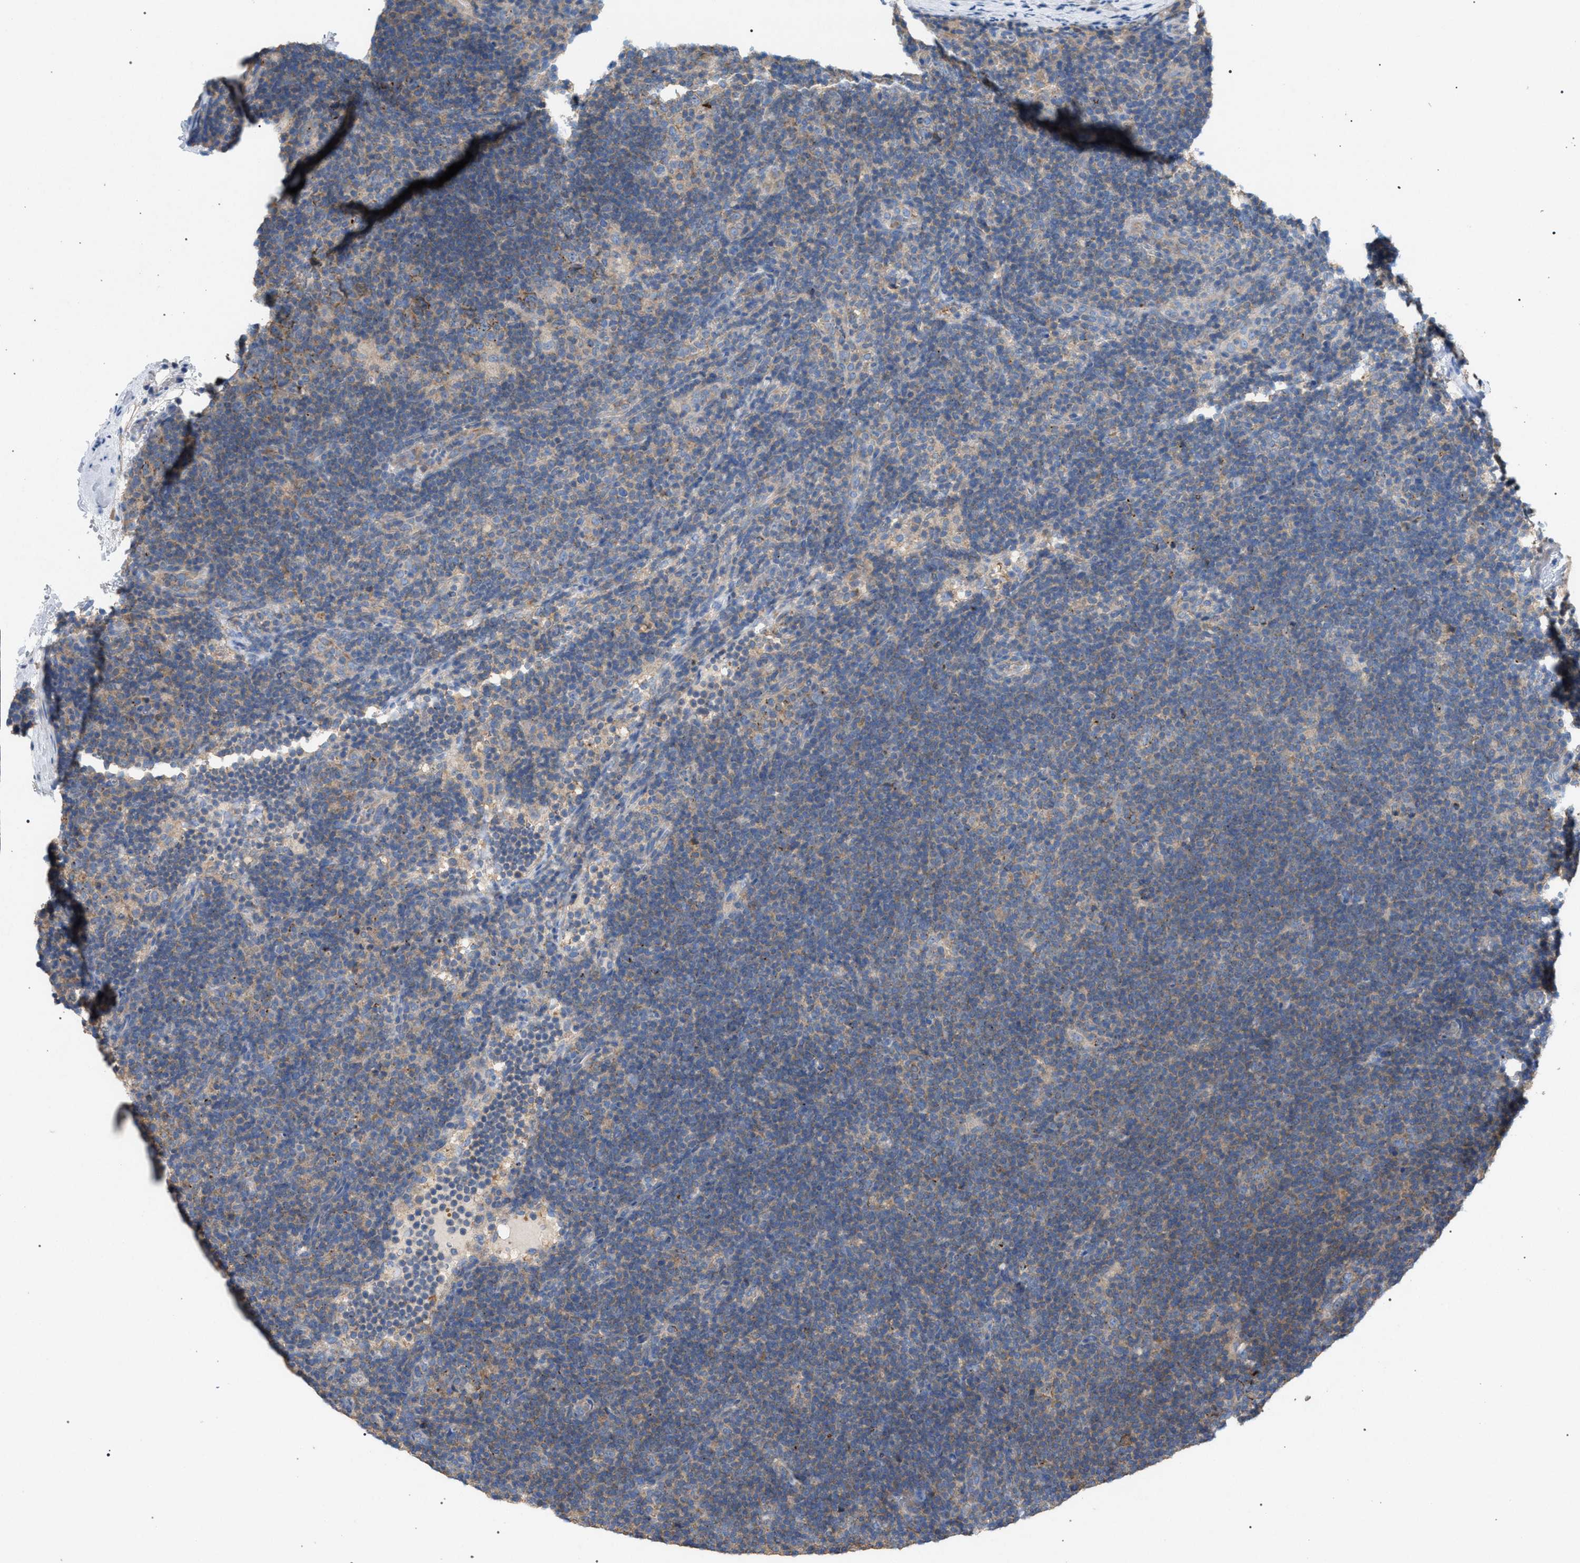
{"staining": {"intensity": "negative", "quantity": "none", "location": "none"}, "tissue": "lymphoma", "cell_type": "Tumor cells", "image_type": "cancer", "snomed": [{"axis": "morphology", "description": "Hodgkin's disease, NOS"}, {"axis": "topography", "description": "Lymph node"}], "caption": "This is an immunohistochemistry histopathology image of human lymphoma. There is no positivity in tumor cells.", "gene": "VPS13A", "patient": {"sex": "female", "age": 57}}